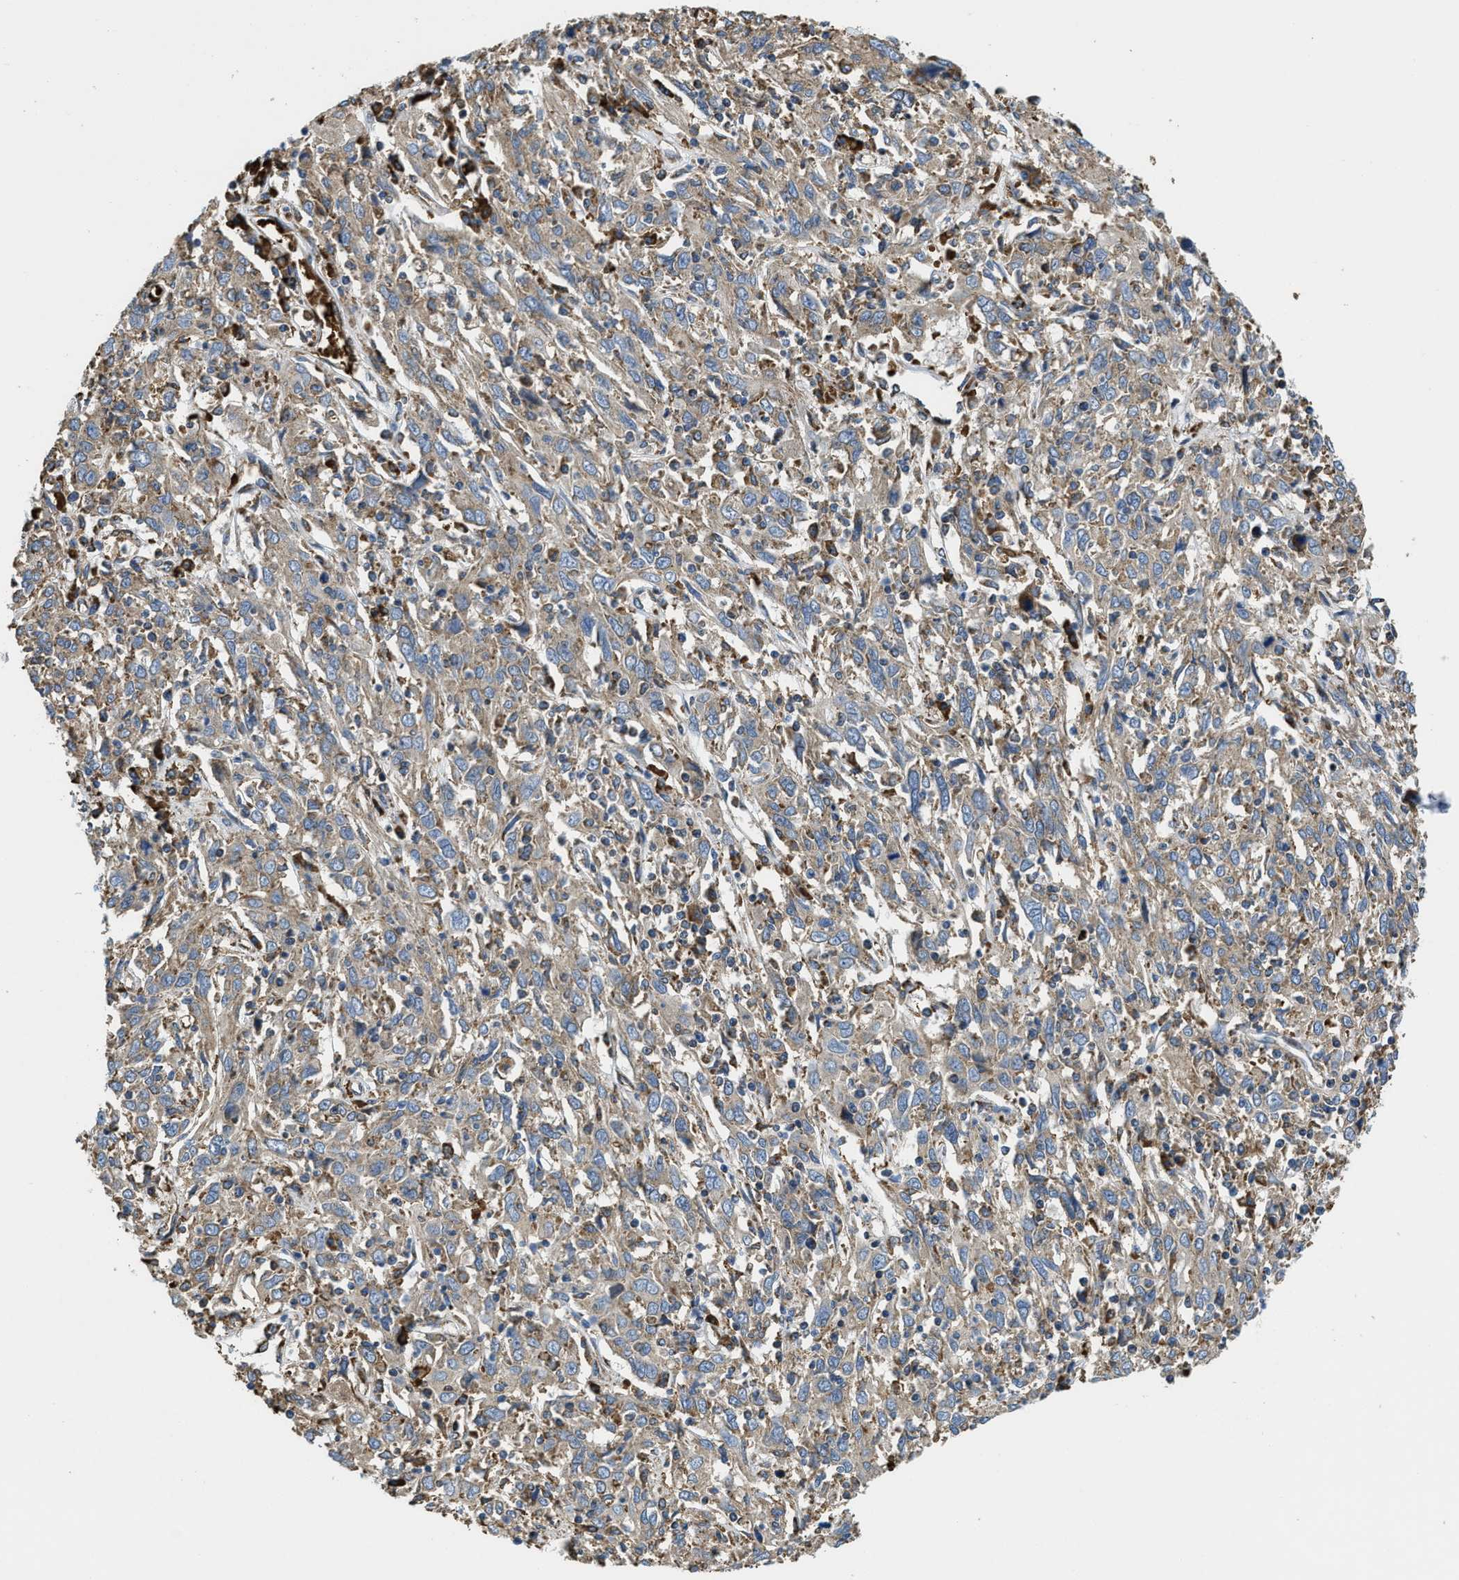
{"staining": {"intensity": "weak", "quantity": "25%-75%", "location": "cytoplasmic/membranous"}, "tissue": "cervical cancer", "cell_type": "Tumor cells", "image_type": "cancer", "snomed": [{"axis": "morphology", "description": "Squamous cell carcinoma, NOS"}, {"axis": "topography", "description": "Cervix"}], "caption": "DAB immunohistochemical staining of squamous cell carcinoma (cervical) shows weak cytoplasmic/membranous protein expression in about 25%-75% of tumor cells. Immunohistochemistry stains the protein of interest in brown and the nuclei are stained blue.", "gene": "CSPG4", "patient": {"sex": "female", "age": 46}}